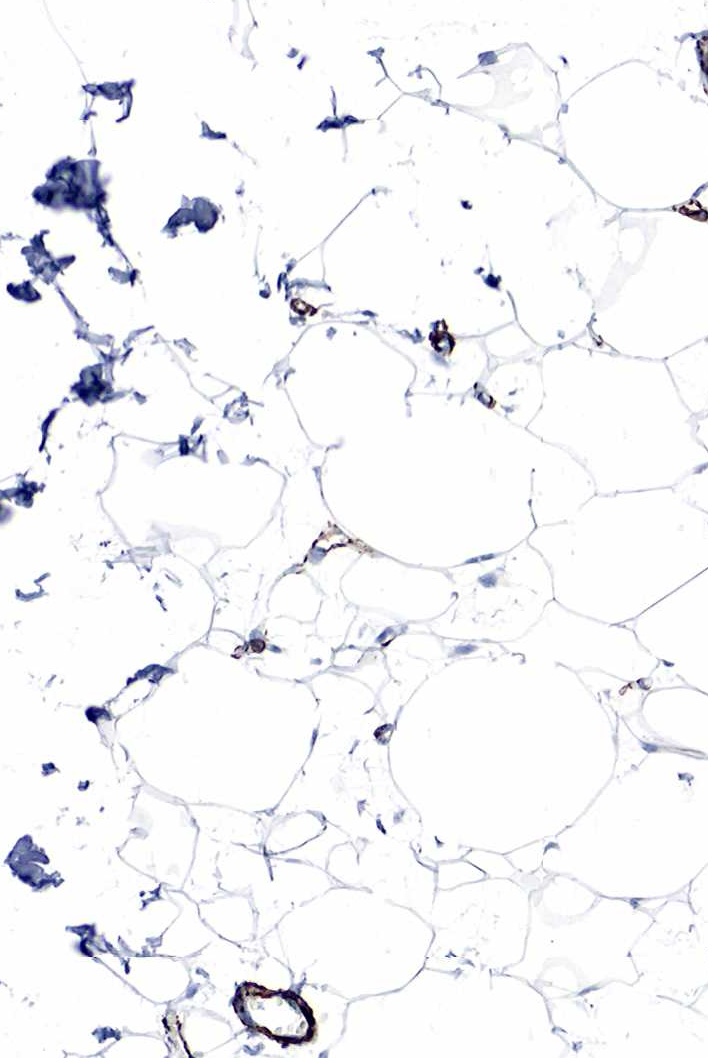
{"staining": {"intensity": "negative", "quantity": "none", "location": "none"}, "tissue": "adipose tissue", "cell_type": "Adipocytes", "image_type": "normal", "snomed": [{"axis": "morphology", "description": "Normal tissue, NOS"}, {"axis": "topography", "description": "Breast"}], "caption": "This is an immunohistochemistry histopathology image of unremarkable adipose tissue. There is no expression in adipocytes.", "gene": "ACTA2", "patient": {"sex": "female", "age": 45}}